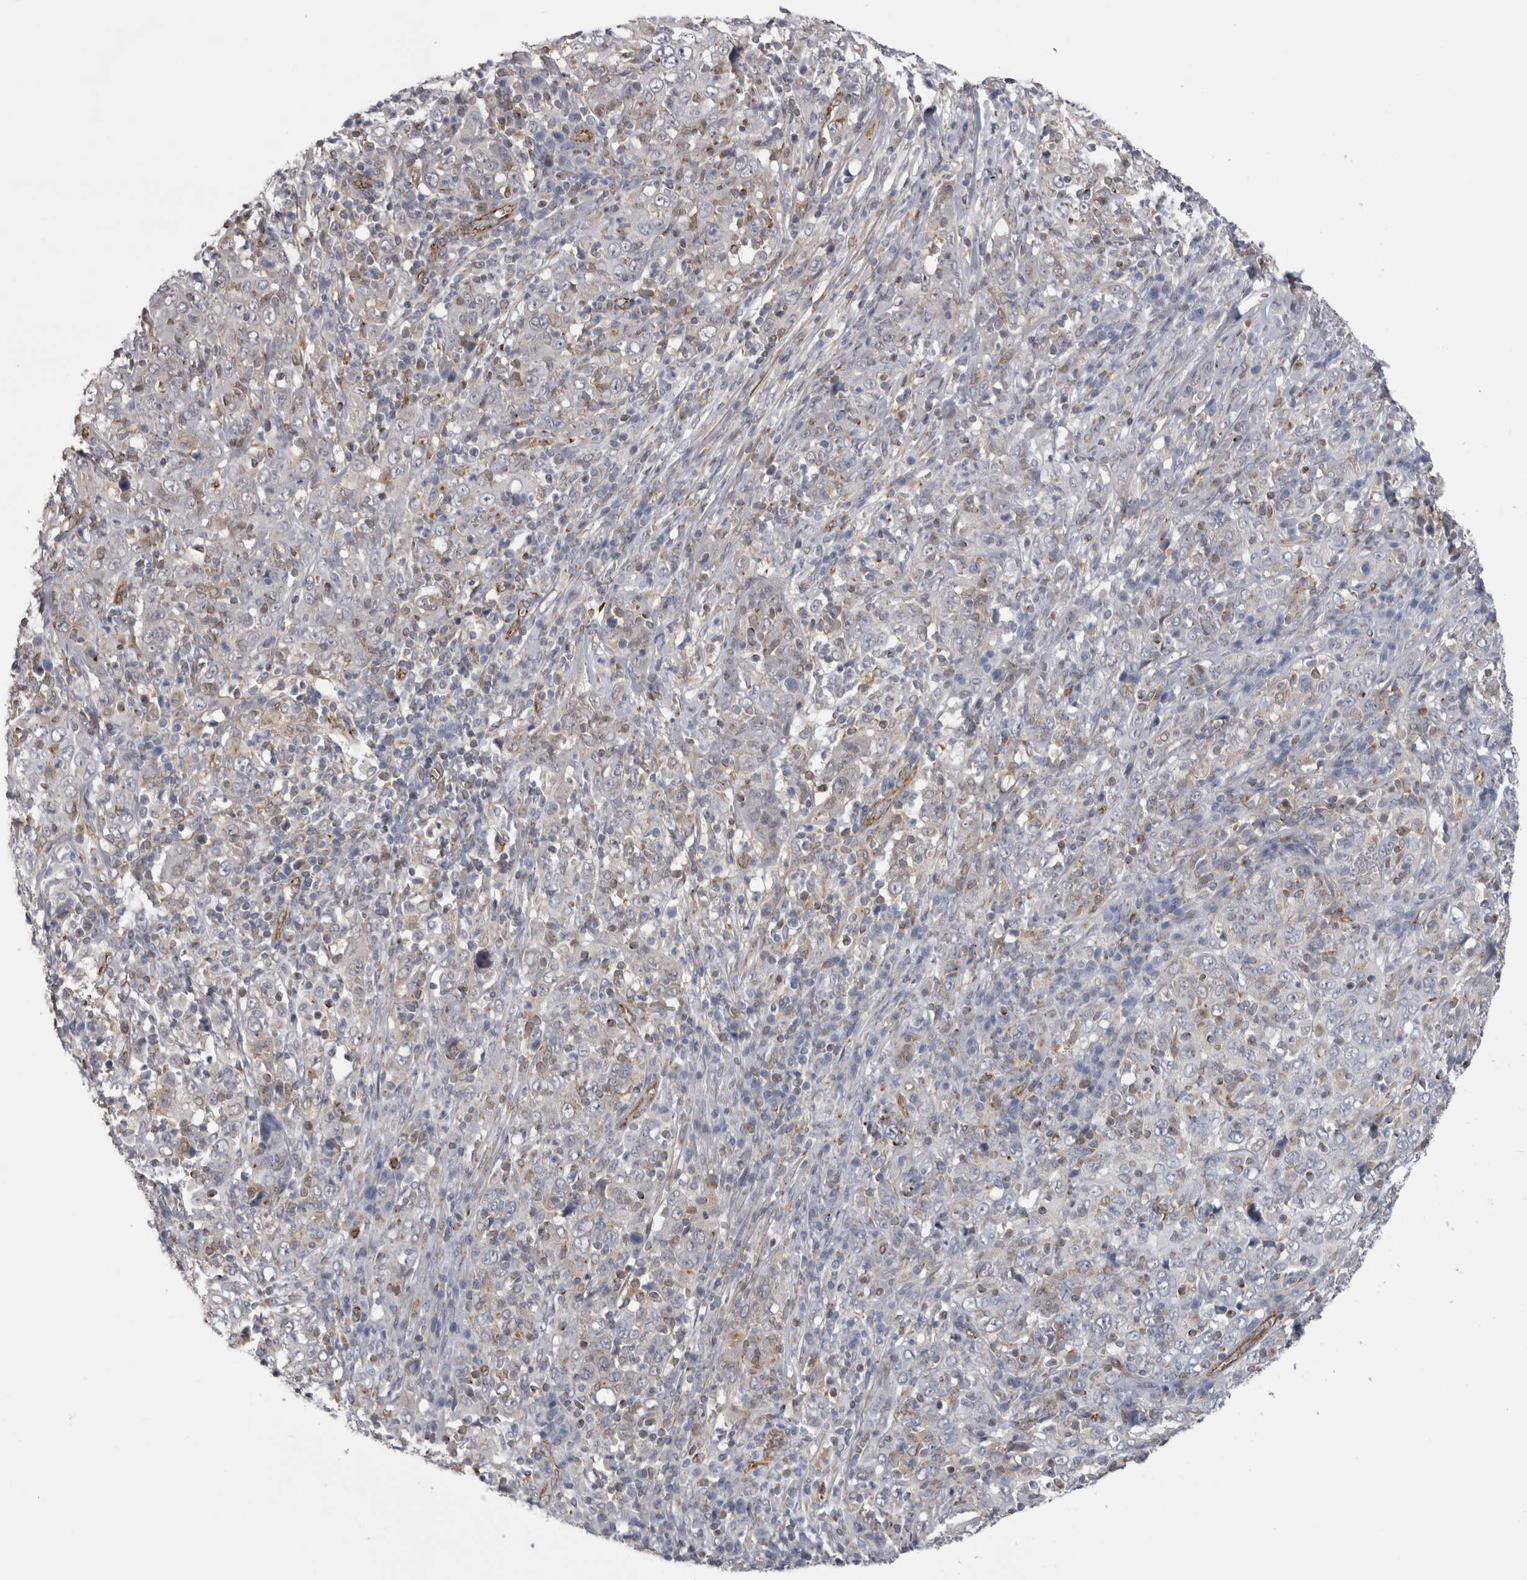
{"staining": {"intensity": "negative", "quantity": "none", "location": "none"}, "tissue": "cervical cancer", "cell_type": "Tumor cells", "image_type": "cancer", "snomed": [{"axis": "morphology", "description": "Squamous cell carcinoma, NOS"}, {"axis": "topography", "description": "Cervix"}], "caption": "Cervical cancer was stained to show a protein in brown. There is no significant positivity in tumor cells.", "gene": "ACOT7", "patient": {"sex": "female", "age": 46}}